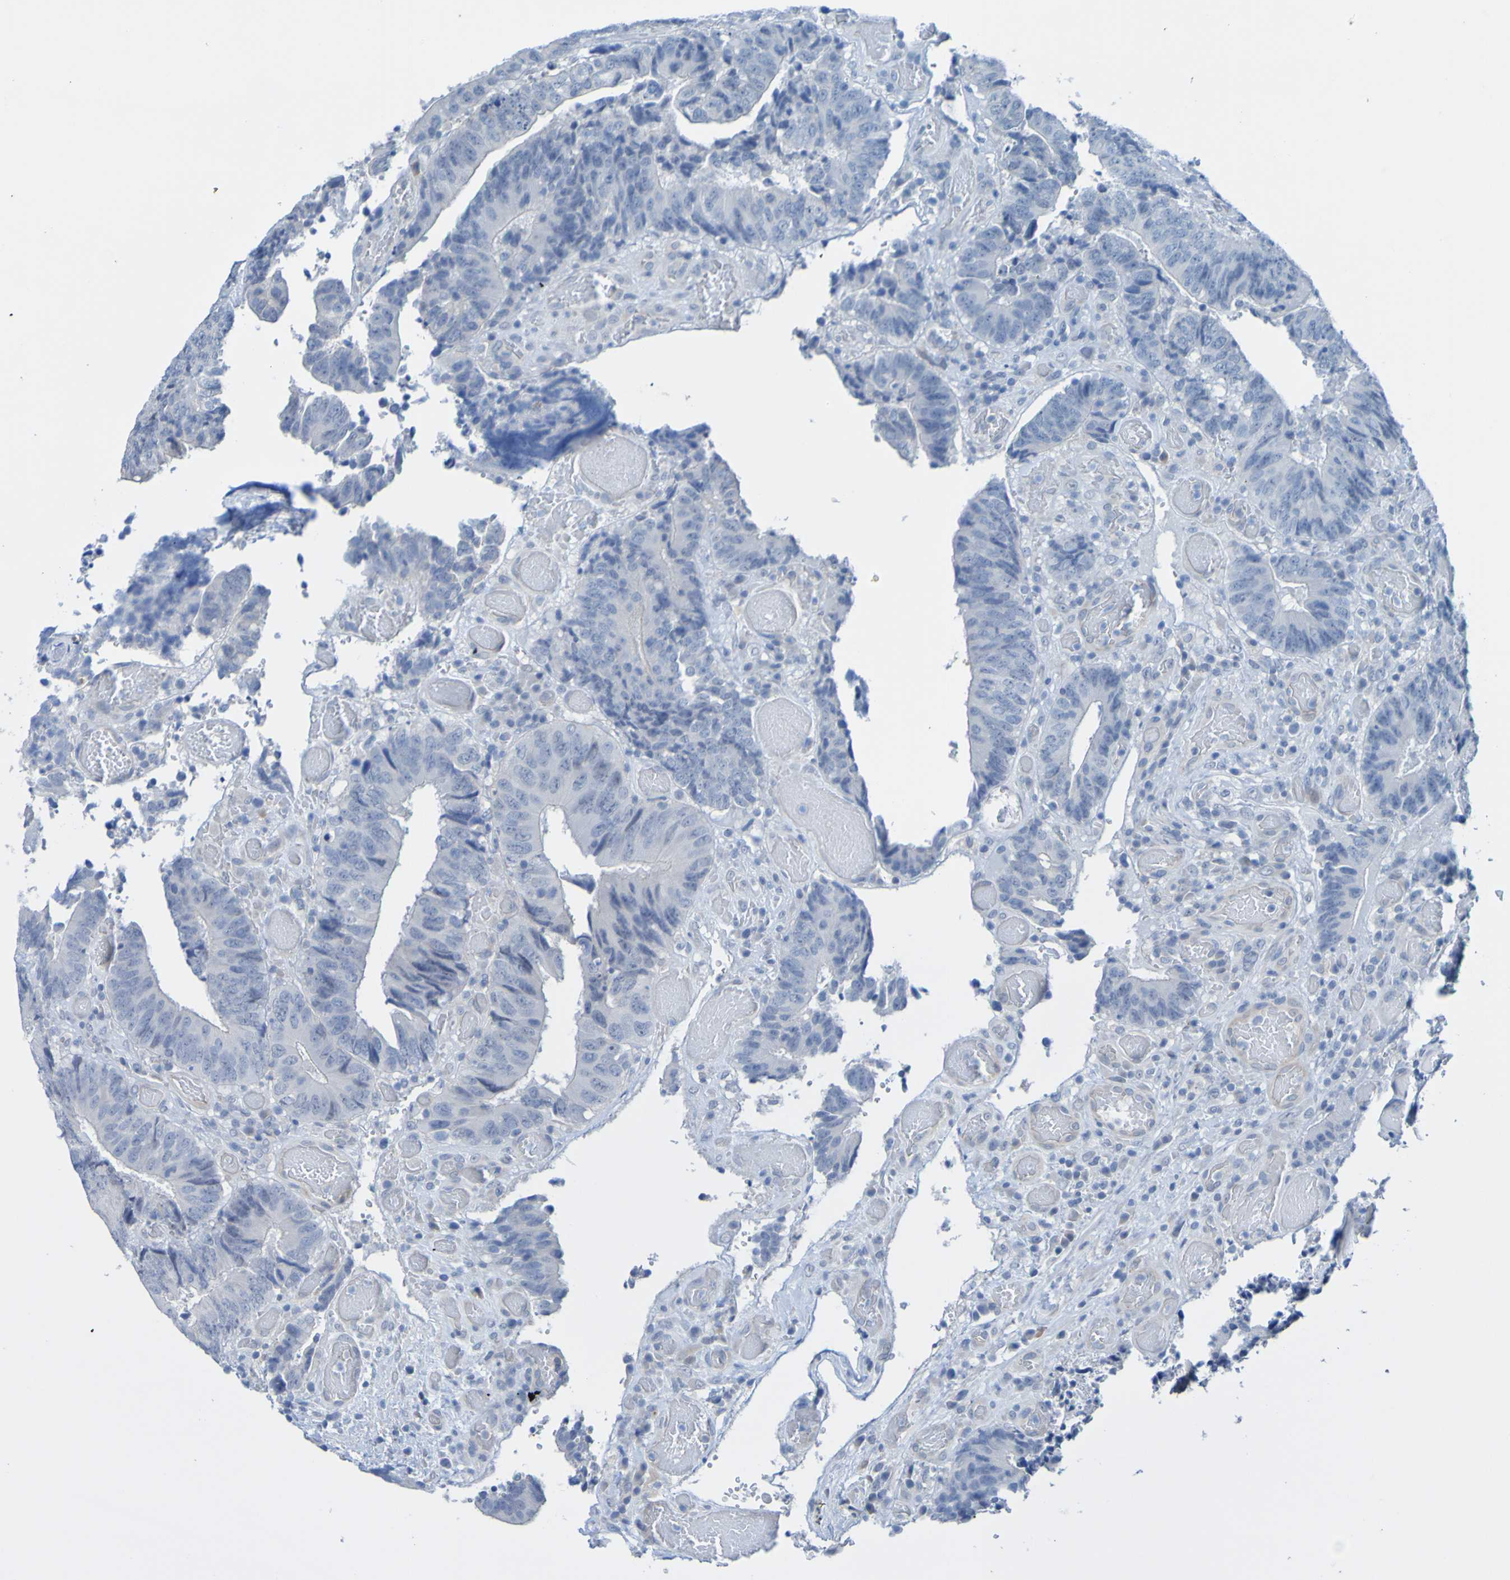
{"staining": {"intensity": "negative", "quantity": "none", "location": "none"}, "tissue": "colorectal cancer", "cell_type": "Tumor cells", "image_type": "cancer", "snomed": [{"axis": "morphology", "description": "Adenocarcinoma, NOS"}, {"axis": "topography", "description": "Rectum"}], "caption": "IHC image of adenocarcinoma (colorectal) stained for a protein (brown), which displays no expression in tumor cells. (IHC, brightfield microscopy, high magnification).", "gene": "ACMSD", "patient": {"sex": "male", "age": 72}}